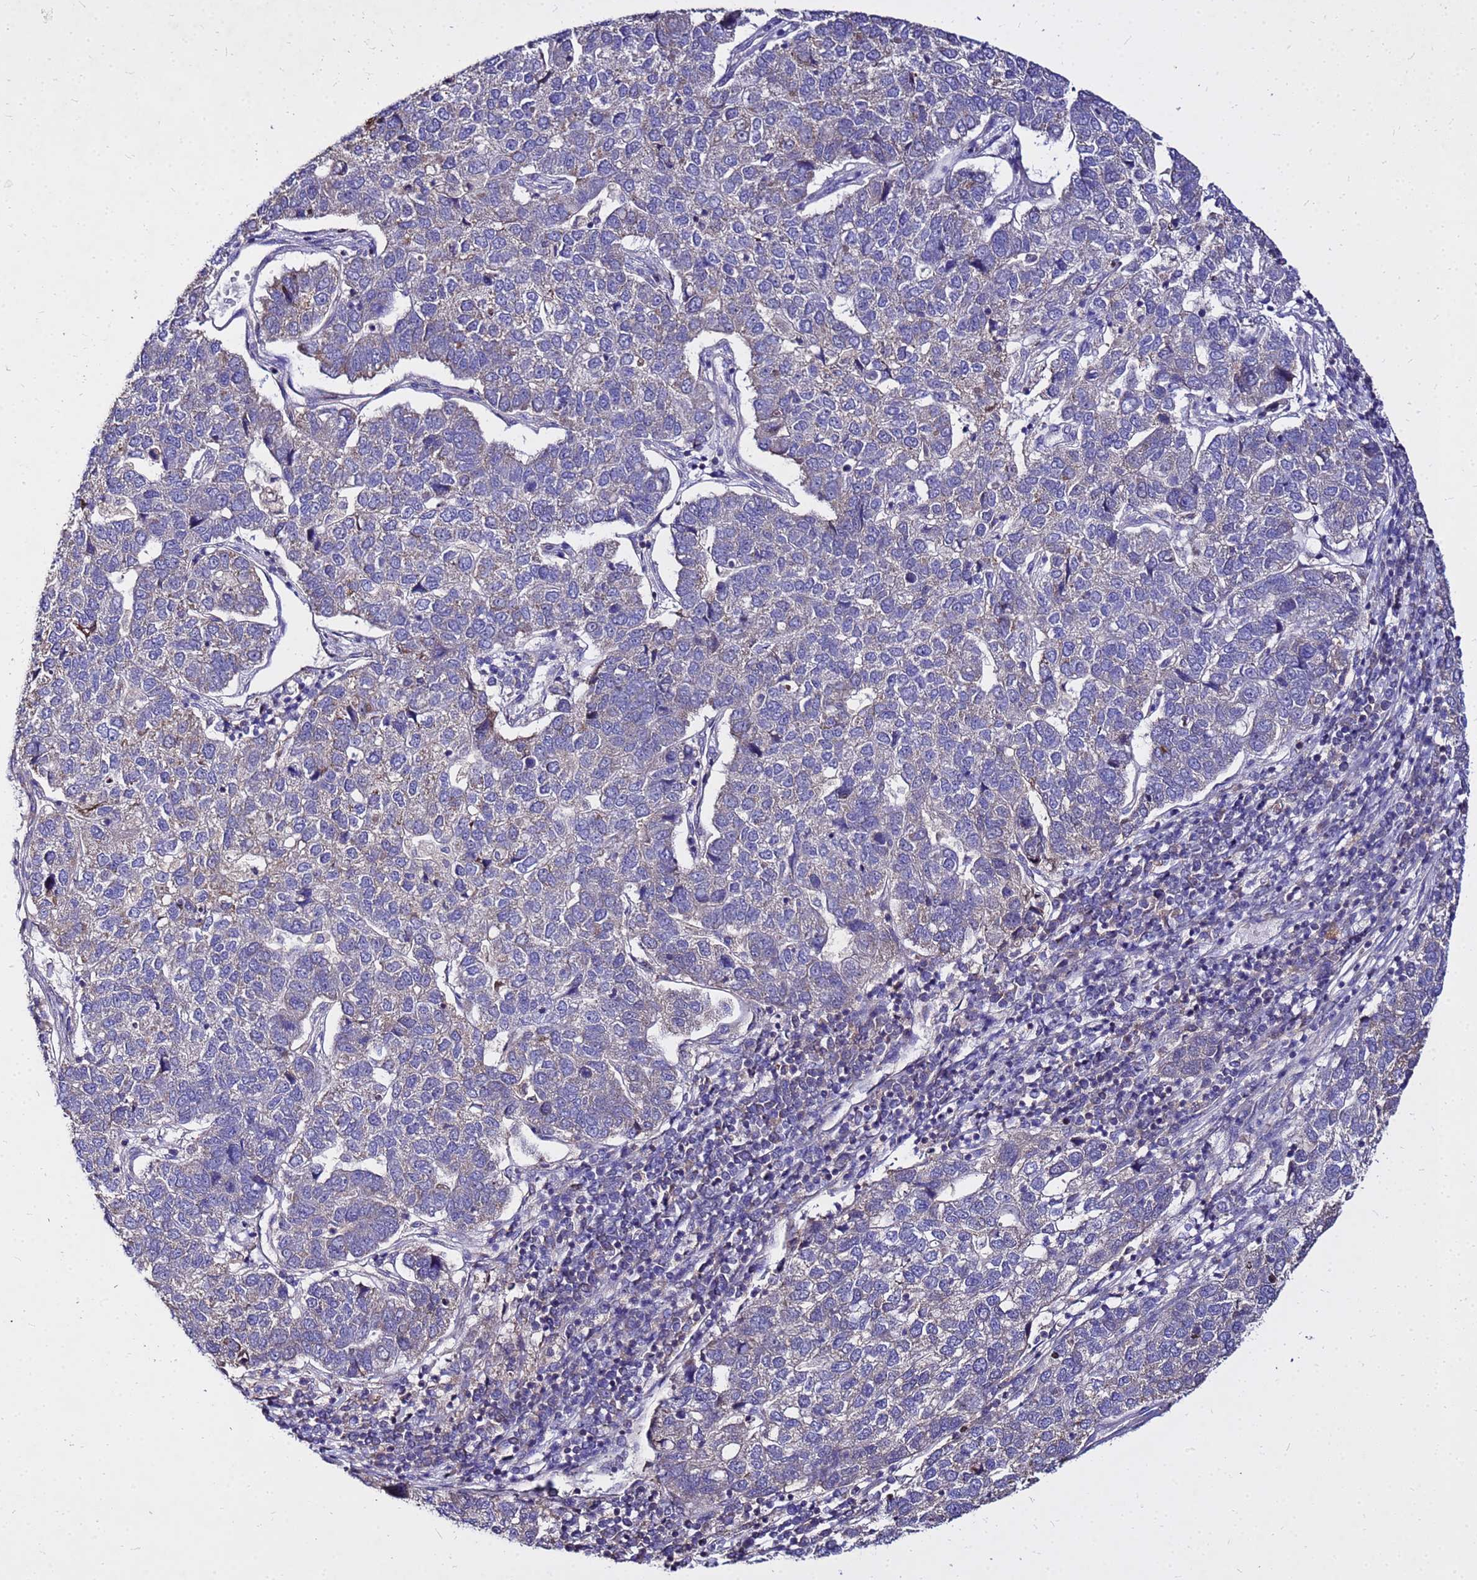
{"staining": {"intensity": "negative", "quantity": "none", "location": "none"}, "tissue": "pancreatic cancer", "cell_type": "Tumor cells", "image_type": "cancer", "snomed": [{"axis": "morphology", "description": "Adenocarcinoma, NOS"}, {"axis": "topography", "description": "Pancreas"}], "caption": "Tumor cells show no significant expression in pancreatic cancer (adenocarcinoma).", "gene": "COX14", "patient": {"sex": "female", "age": 61}}